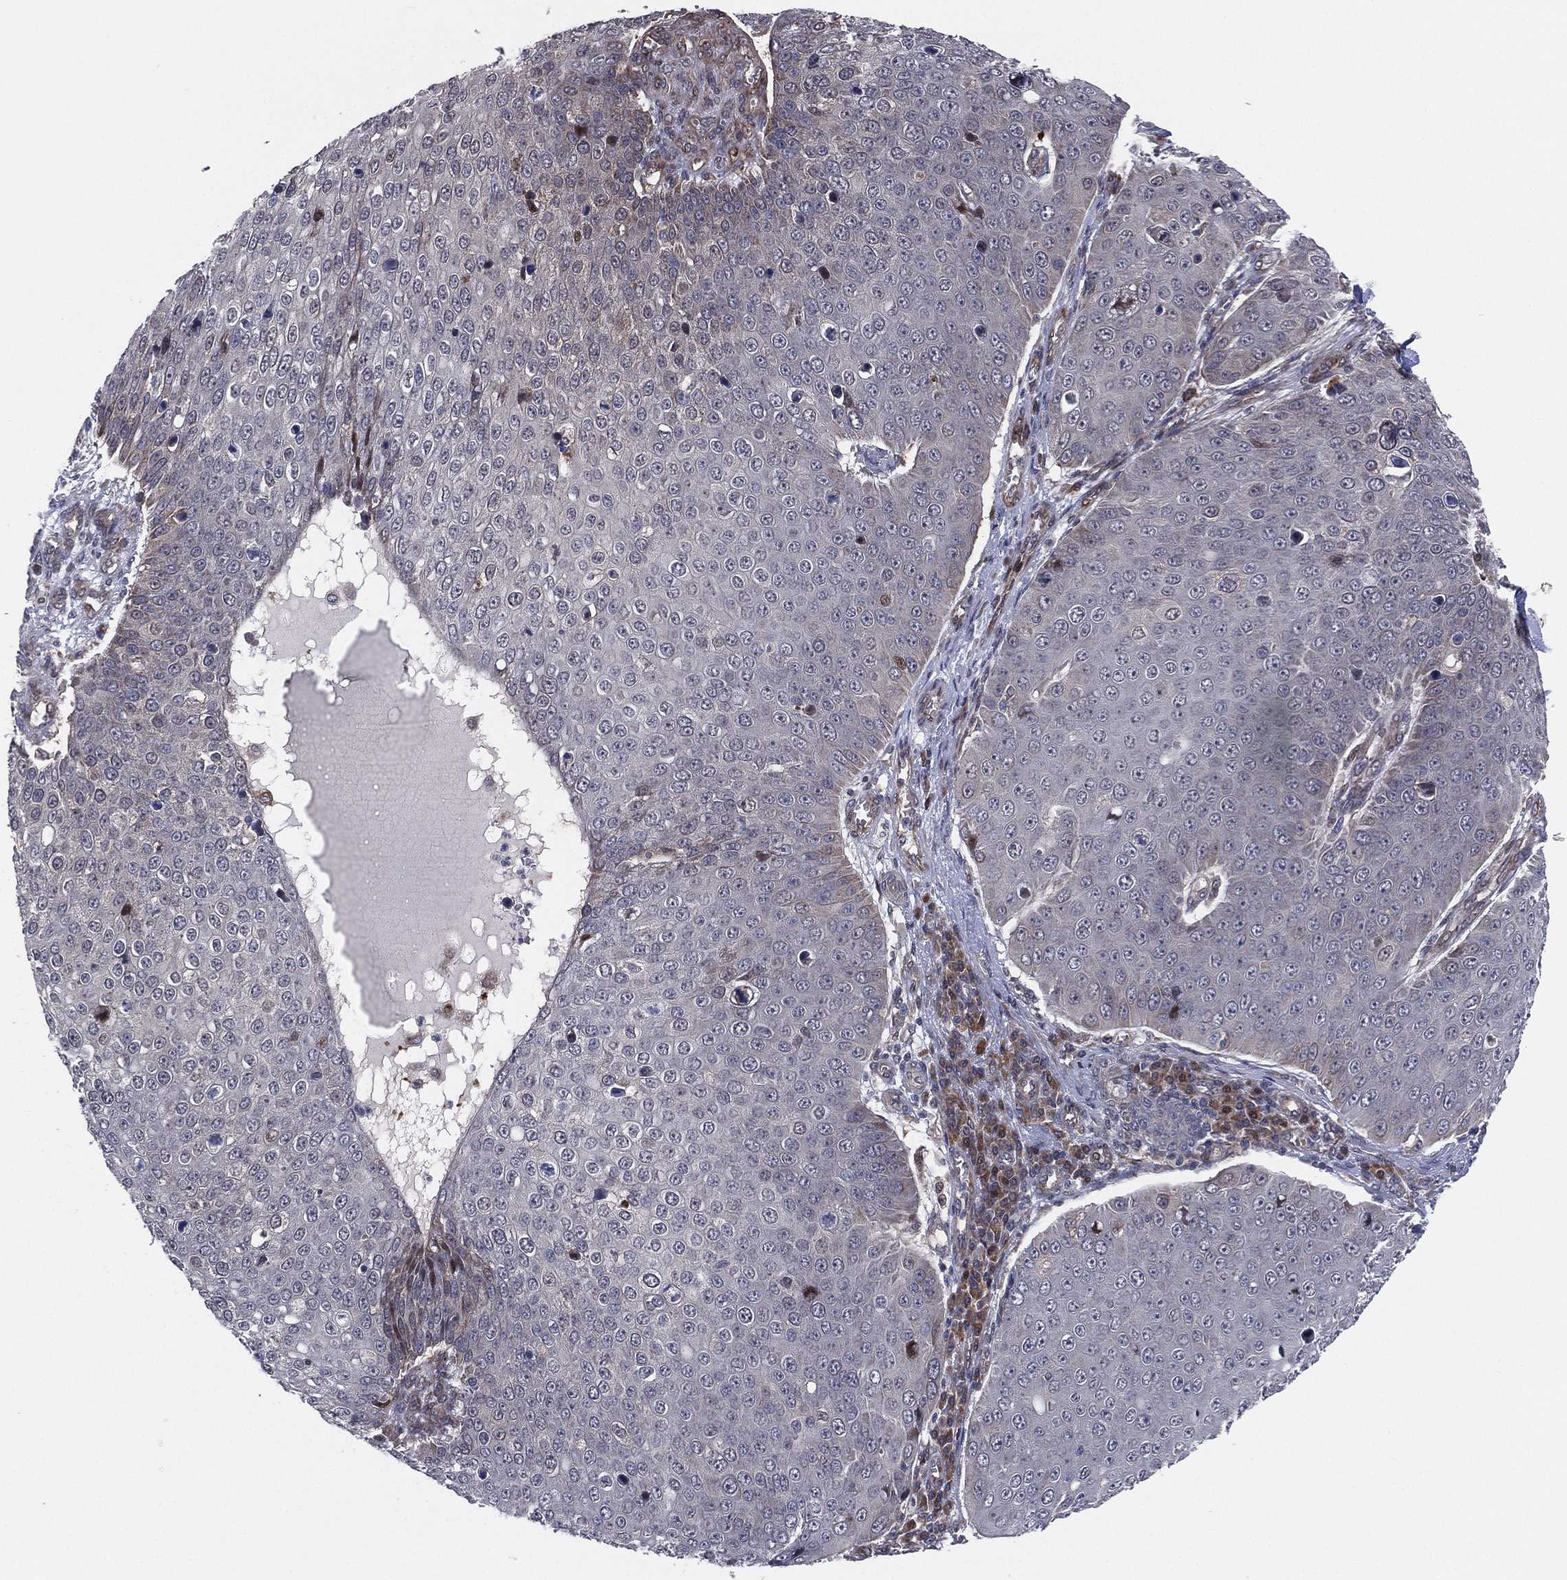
{"staining": {"intensity": "moderate", "quantity": "<25%", "location": "cytoplasmic/membranous"}, "tissue": "skin cancer", "cell_type": "Tumor cells", "image_type": "cancer", "snomed": [{"axis": "morphology", "description": "Squamous cell carcinoma, NOS"}, {"axis": "topography", "description": "Skin"}], "caption": "This is an image of immunohistochemistry (IHC) staining of skin squamous cell carcinoma, which shows moderate staining in the cytoplasmic/membranous of tumor cells.", "gene": "UTP14A", "patient": {"sex": "male", "age": 71}}